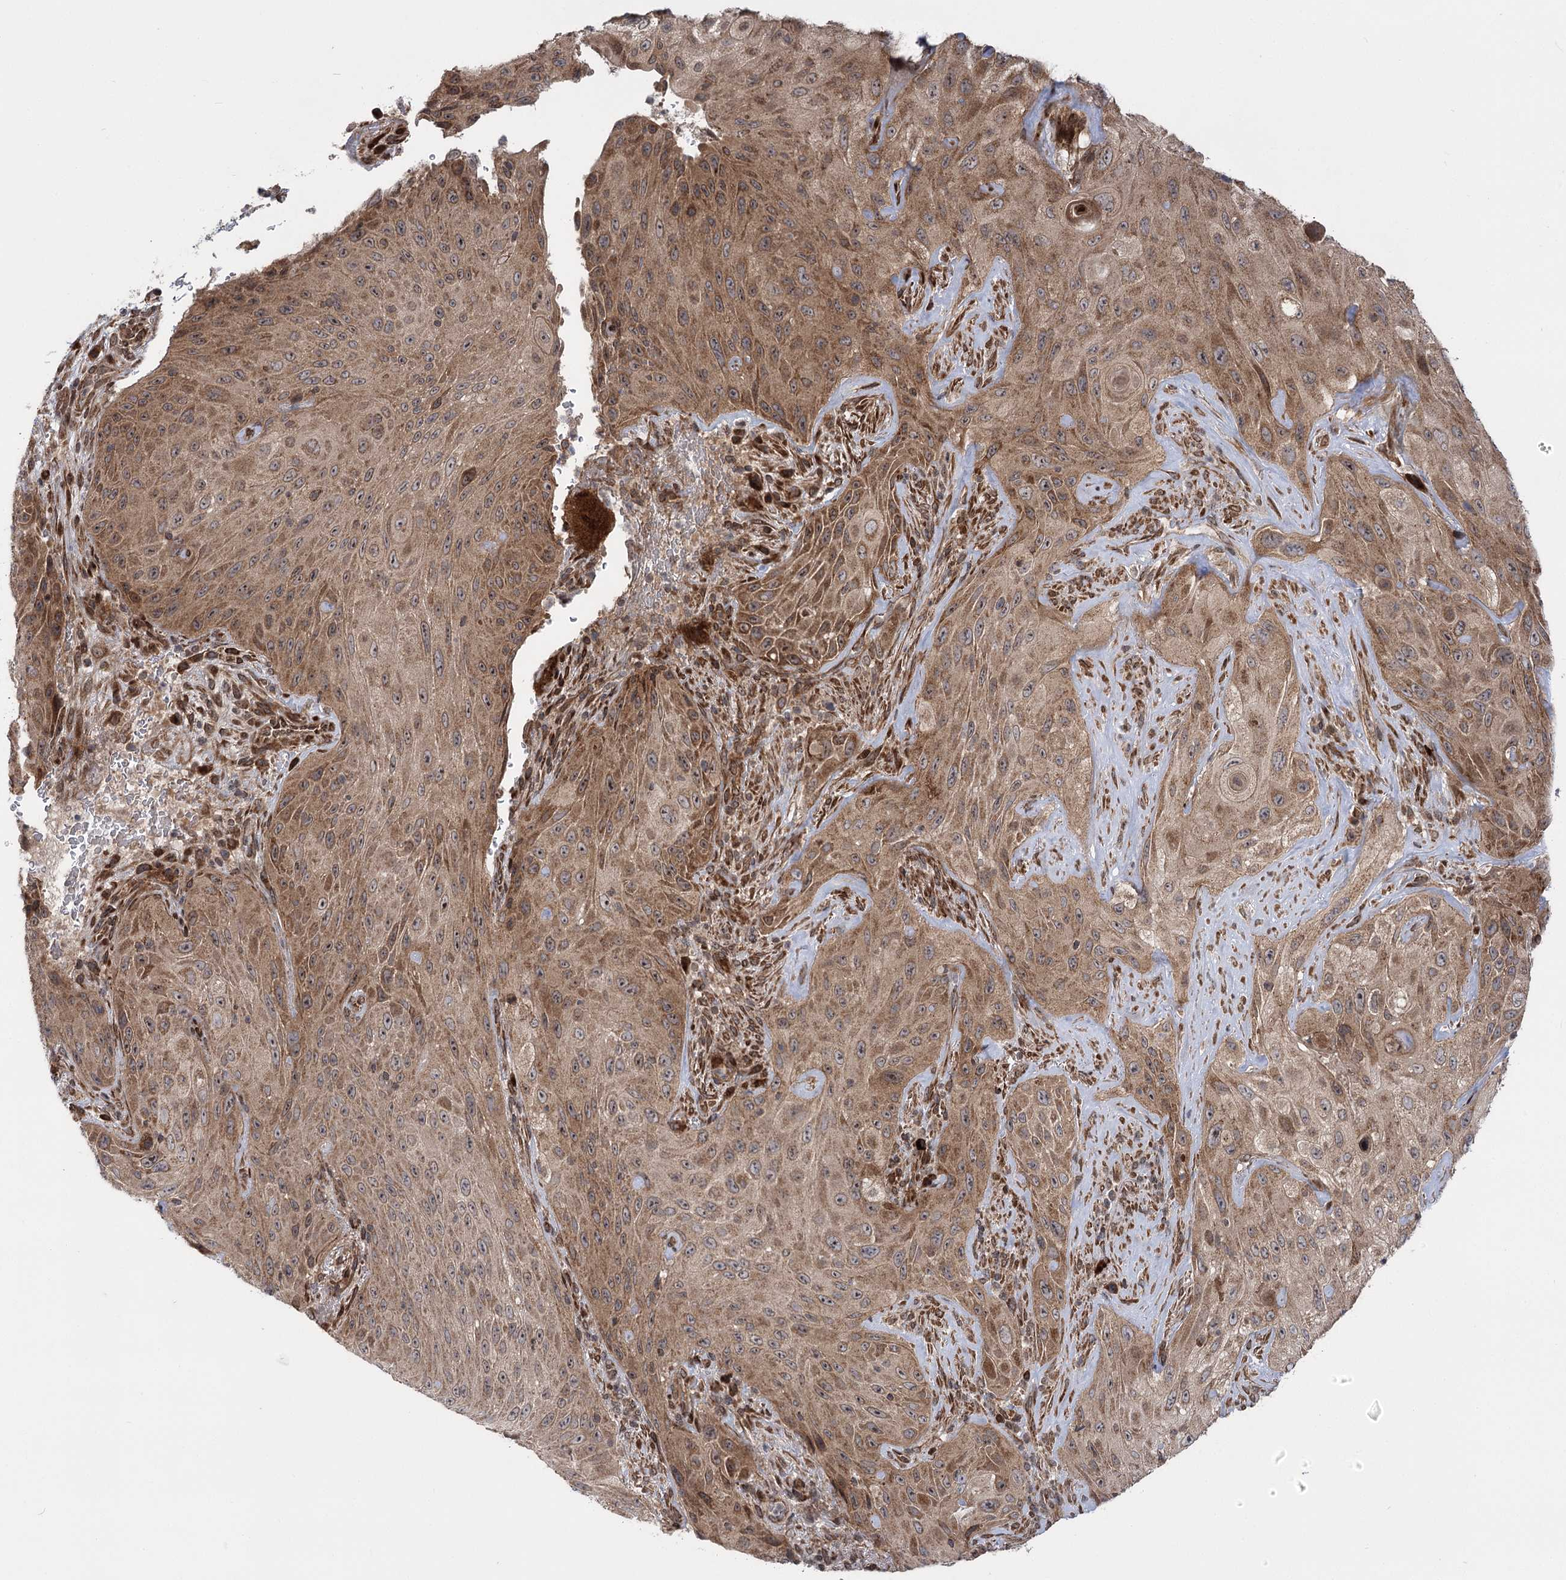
{"staining": {"intensity": "moderate", "quantity": "25%-75%", "location": "cytoplasmic/membranous"}, "tissue": "cervical cancer", "cell_type": "Tumor cells", "image_type": "cancer", "snomed": [{"axis": "morphology", "description": "Squamous cell carcinoma, NOS"}, {"axis": "topography", "description": "Cervix"}], "caption": "Tumor cells exhibit moderate cytoplasmic/membranous staining in approximately 25%-75% of cells in cervical cancer (squamous cell carcinoma). Using DAB (brown) and hematoxylin (blue) stains, captured at high magnification using brightfield microscopy.", "gene": "TENM2", "patient": {"sex": "female", "age": 42}}